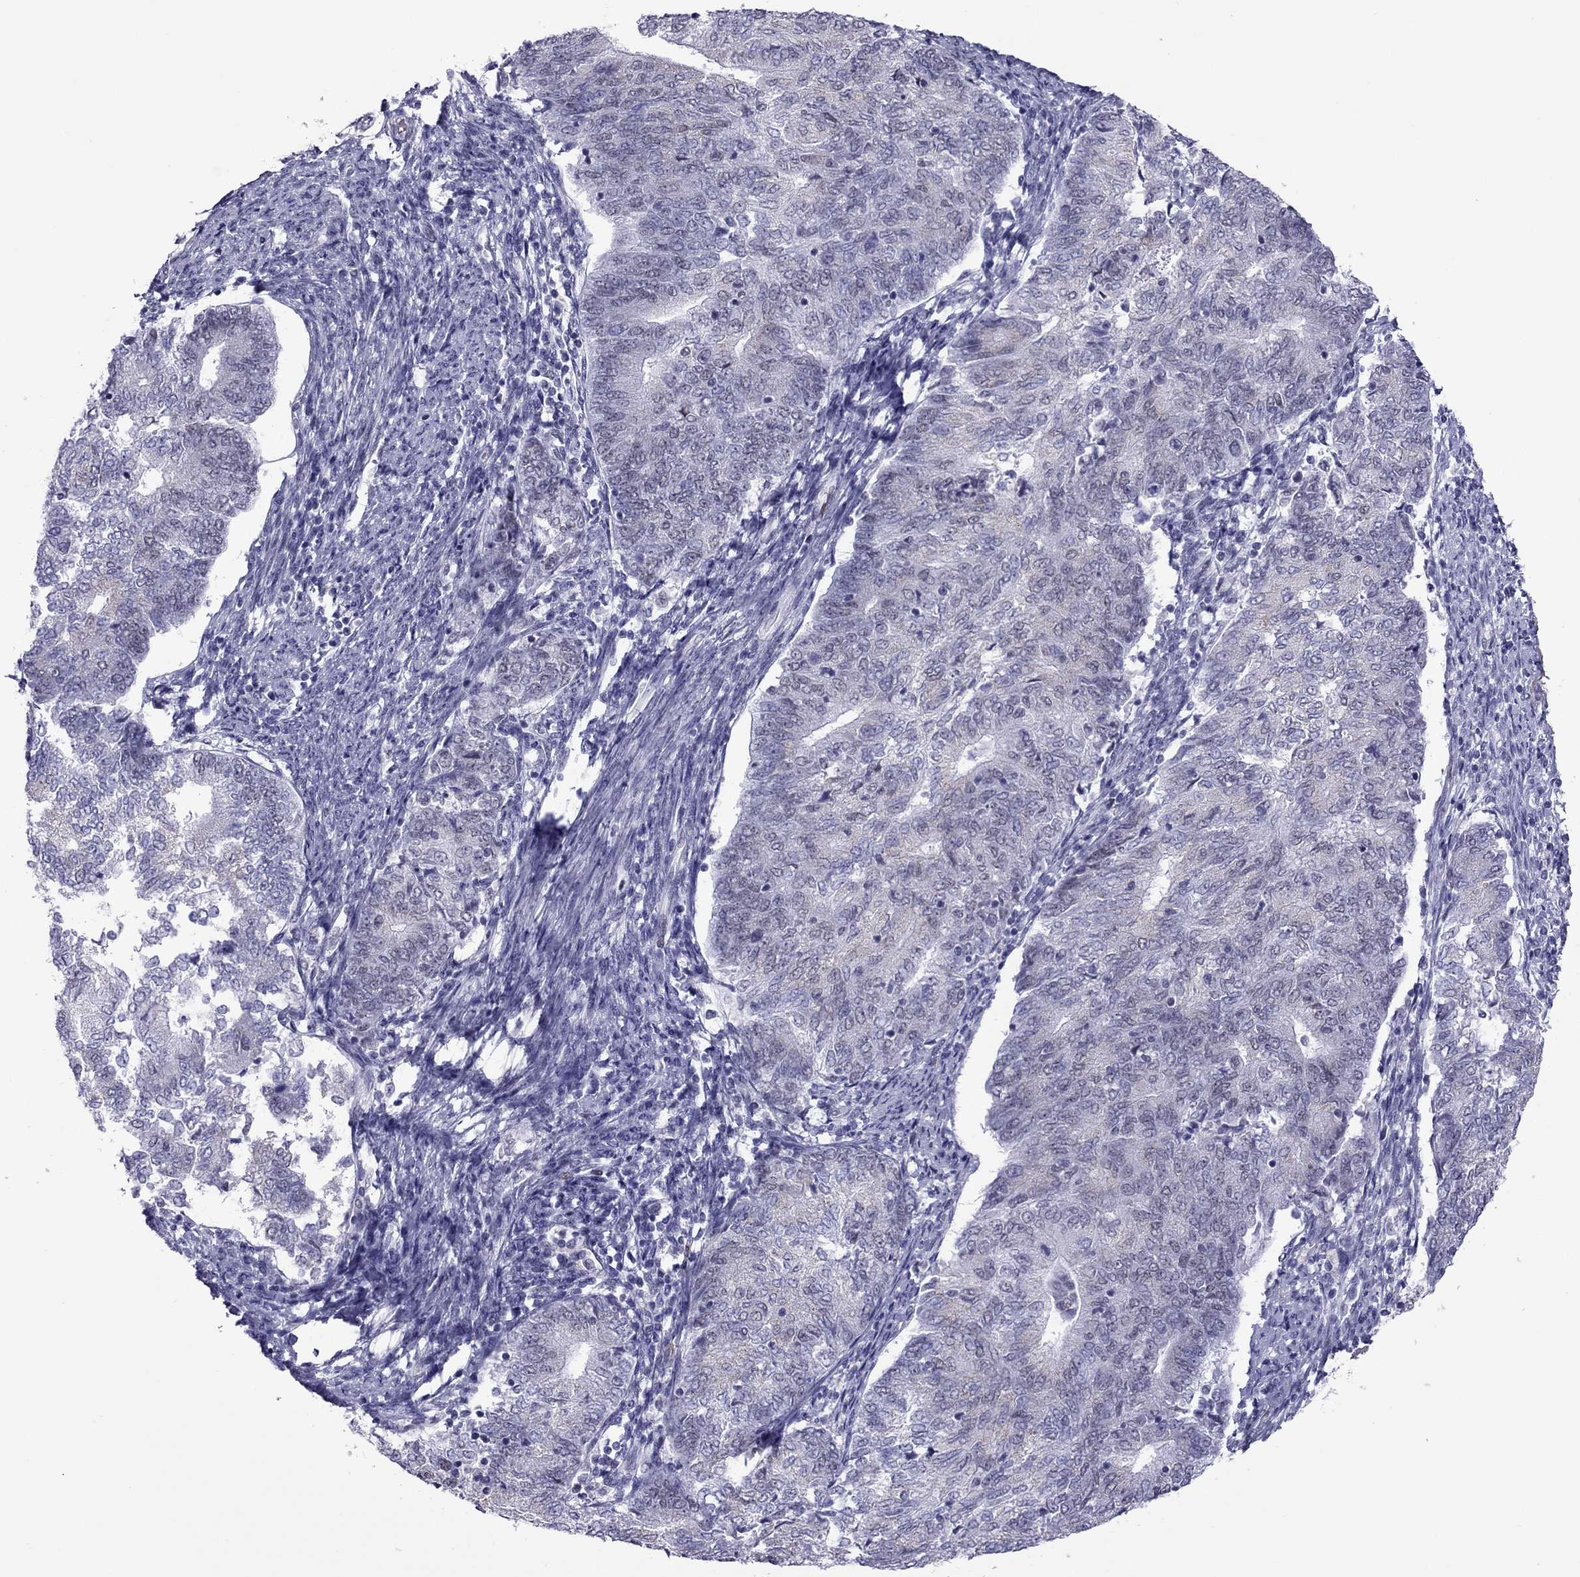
{"staining": {"intensity": "negative", "quantity": "none", "location": "none"}, "tissue": "endometrial cancer", "cell_type": "Tumor cells", "image_type": "cancer", "snomed": [{"axis": "morphology", "description": "Adenocarcinoma, NOS"}, {"axis": "topography", "description": "Endometrium"}], "caption": "Endometrial cancer (adenocarcinoma) was stained to show a protein in brown. There is no significant positivity in tumor cells.", "gene": "MYLK3", "patient": {"sex": "female", "age": 65}}